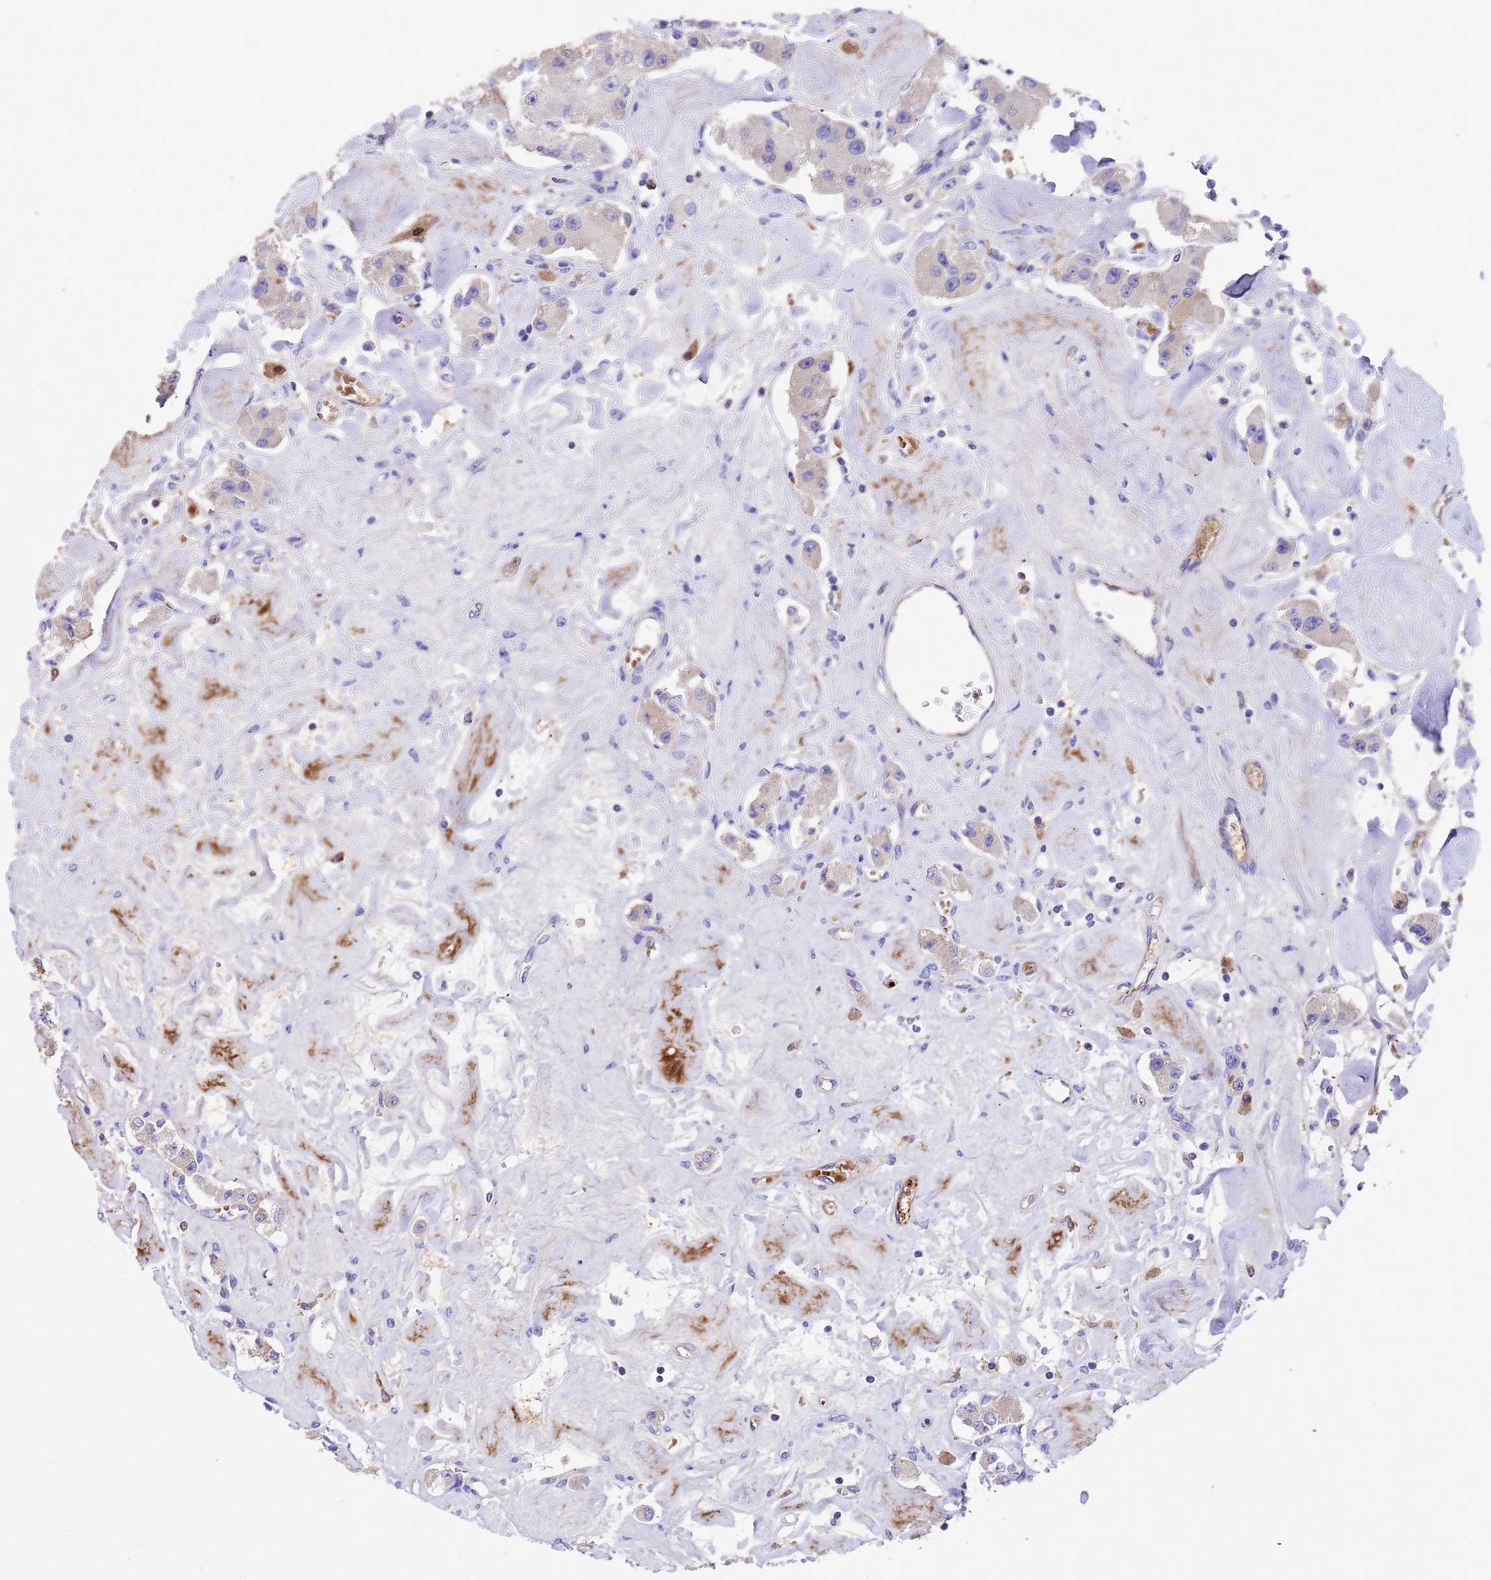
{"staining": {"intensity": "negative", "quantity": "none", "location": "none"}, "tissue": "carcinoid", "cell_type": "Tumor cells", "image_type": "cancer", "snomed": [{"axis": "morphology", "description": "Carcinoid, malignant, NOS"}, {"axis": "topography", "description": "Pancreas"}], "caption": "A photomicrograph of carcinoid (malignant) stained for a protein exhibits no brown staining in tumor cells. Nuclei are stained in blue.", "gene": "ELP6", "patient": {"sex": "male", "age": 41}}